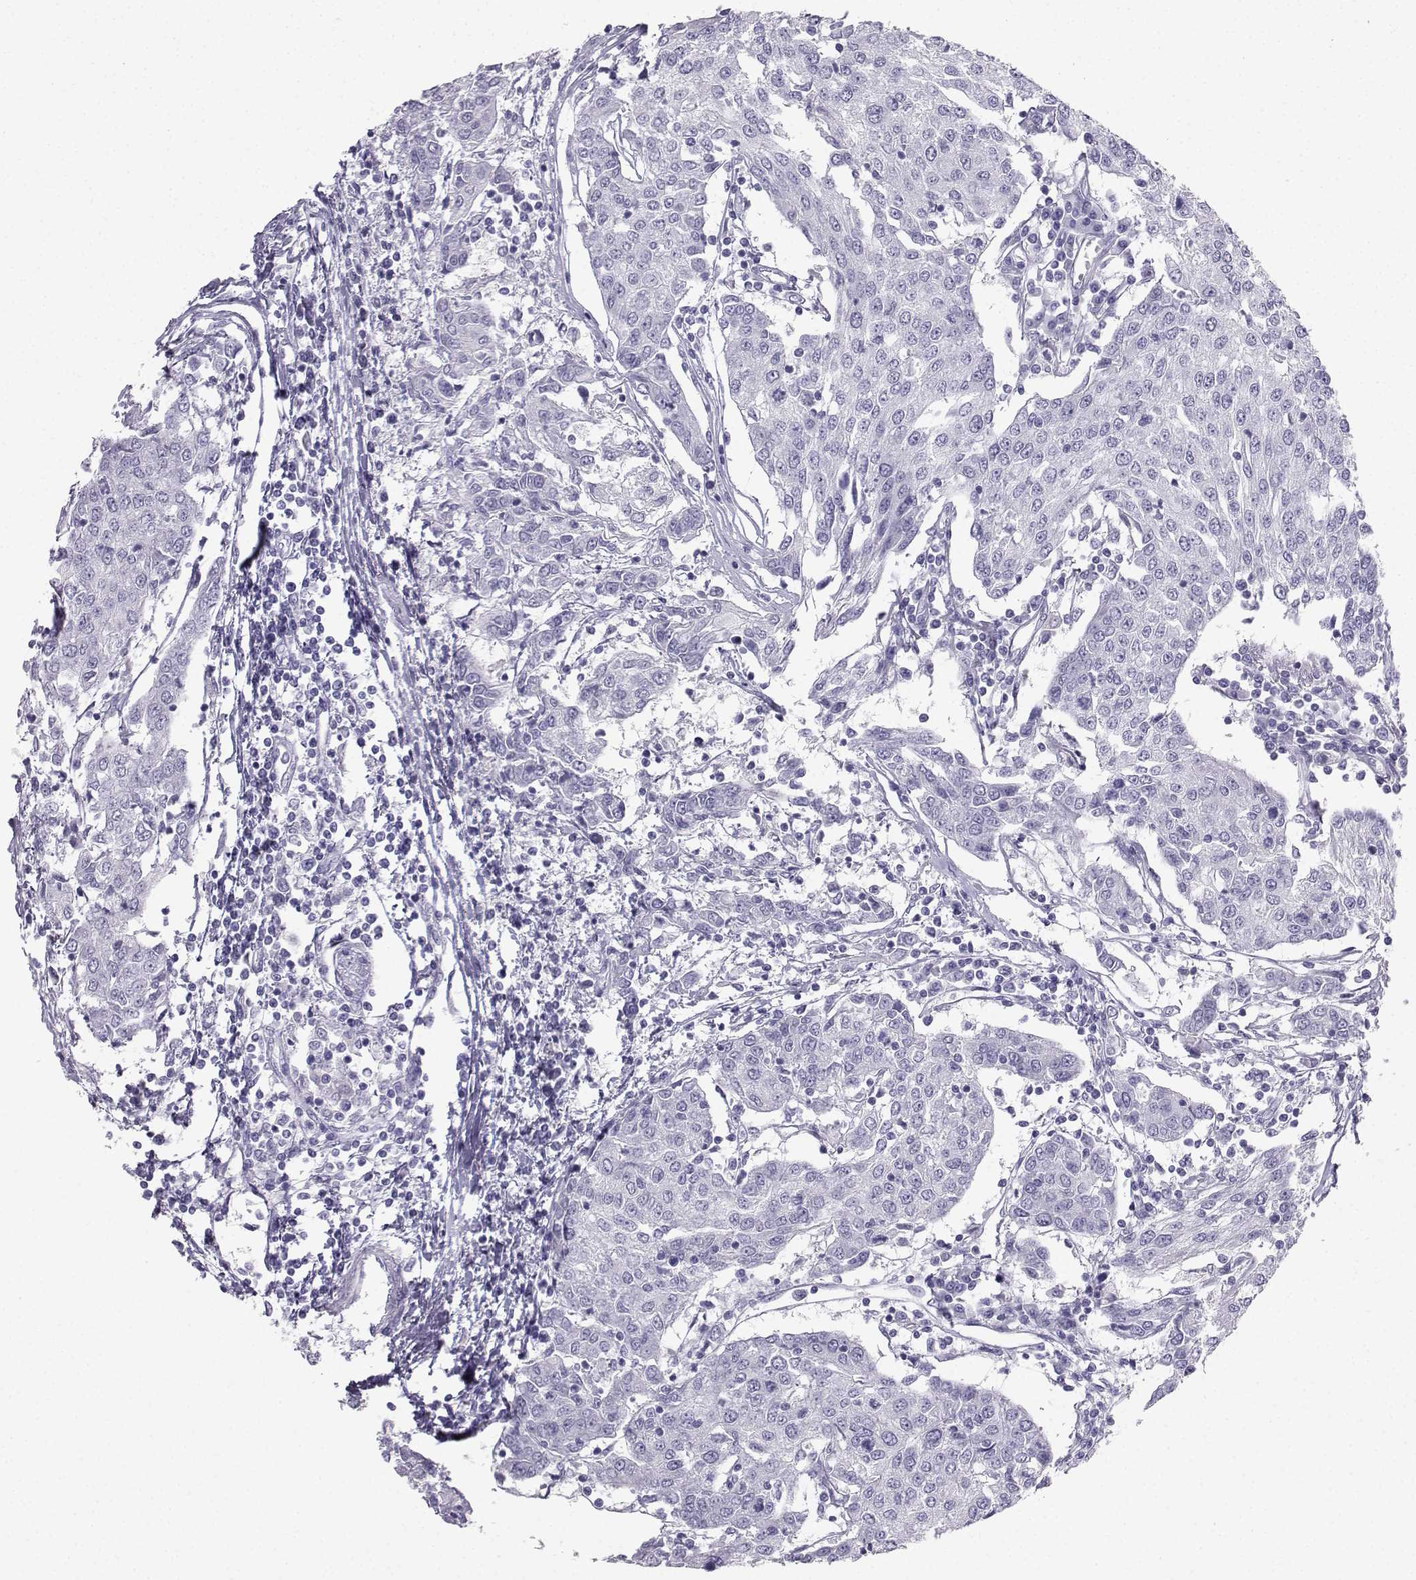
{"staining": {"intensity": "negative", "quantity": "none", "location": "none"}, "tissue": "urothelial cancer", "cell_type": "Tumor cells", "image_type": "cancer", "snomed": [{"axis": "morphology", "description": "Urothelial carcinoma, High grade"}, {"axis": "topography", "description": "Urinary bladder"}], "caption": "Immunohistochemistry of human urothelial cancer shows no positivity in tumor cells.", "gene": "IQCD", "patient": {"sex": "female", "age": 85}}